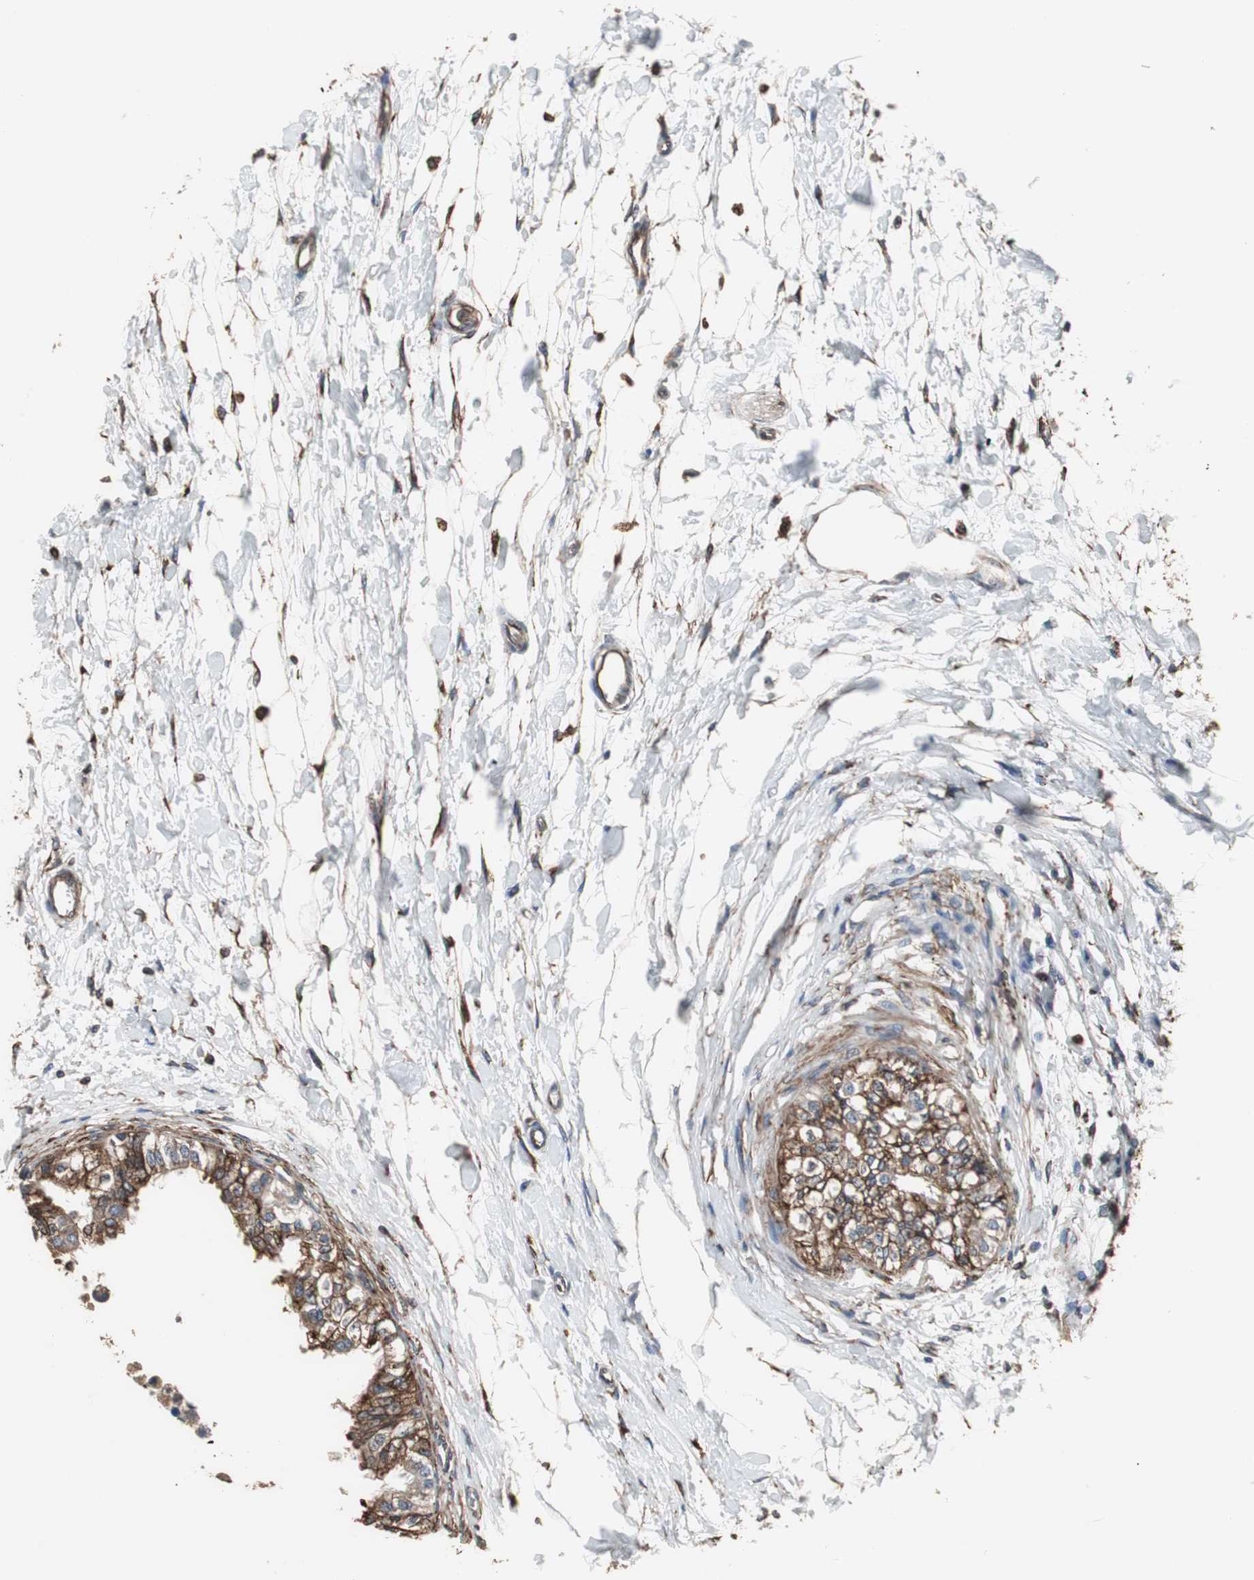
{"staining": {"intensity": "moderate", "quantity": ">75%", "location": "cytoplasmic/membranous"}, "tissue": "epididymis", "cell_type": "Glandular cells", "image_type": "normal", "snomed": [{"axis": "morphology", "description": "Normal tissue, NOS"}, {"axis": "morphology", "description": "Adenocarcinoma, metastatic, NOS"}, {"axis": "topography", "description": "Testis"}, {"axis": "topography", "description": "Epididymis"}], "caption": "Immunohistochemical staining of benign human epididymis demonstrates medium levels of moderate cytoplasmic/membranous positivity in about >75% of glandular cells.", "gene": "CALU", "patient": {"sex": "male", "age": 26}}